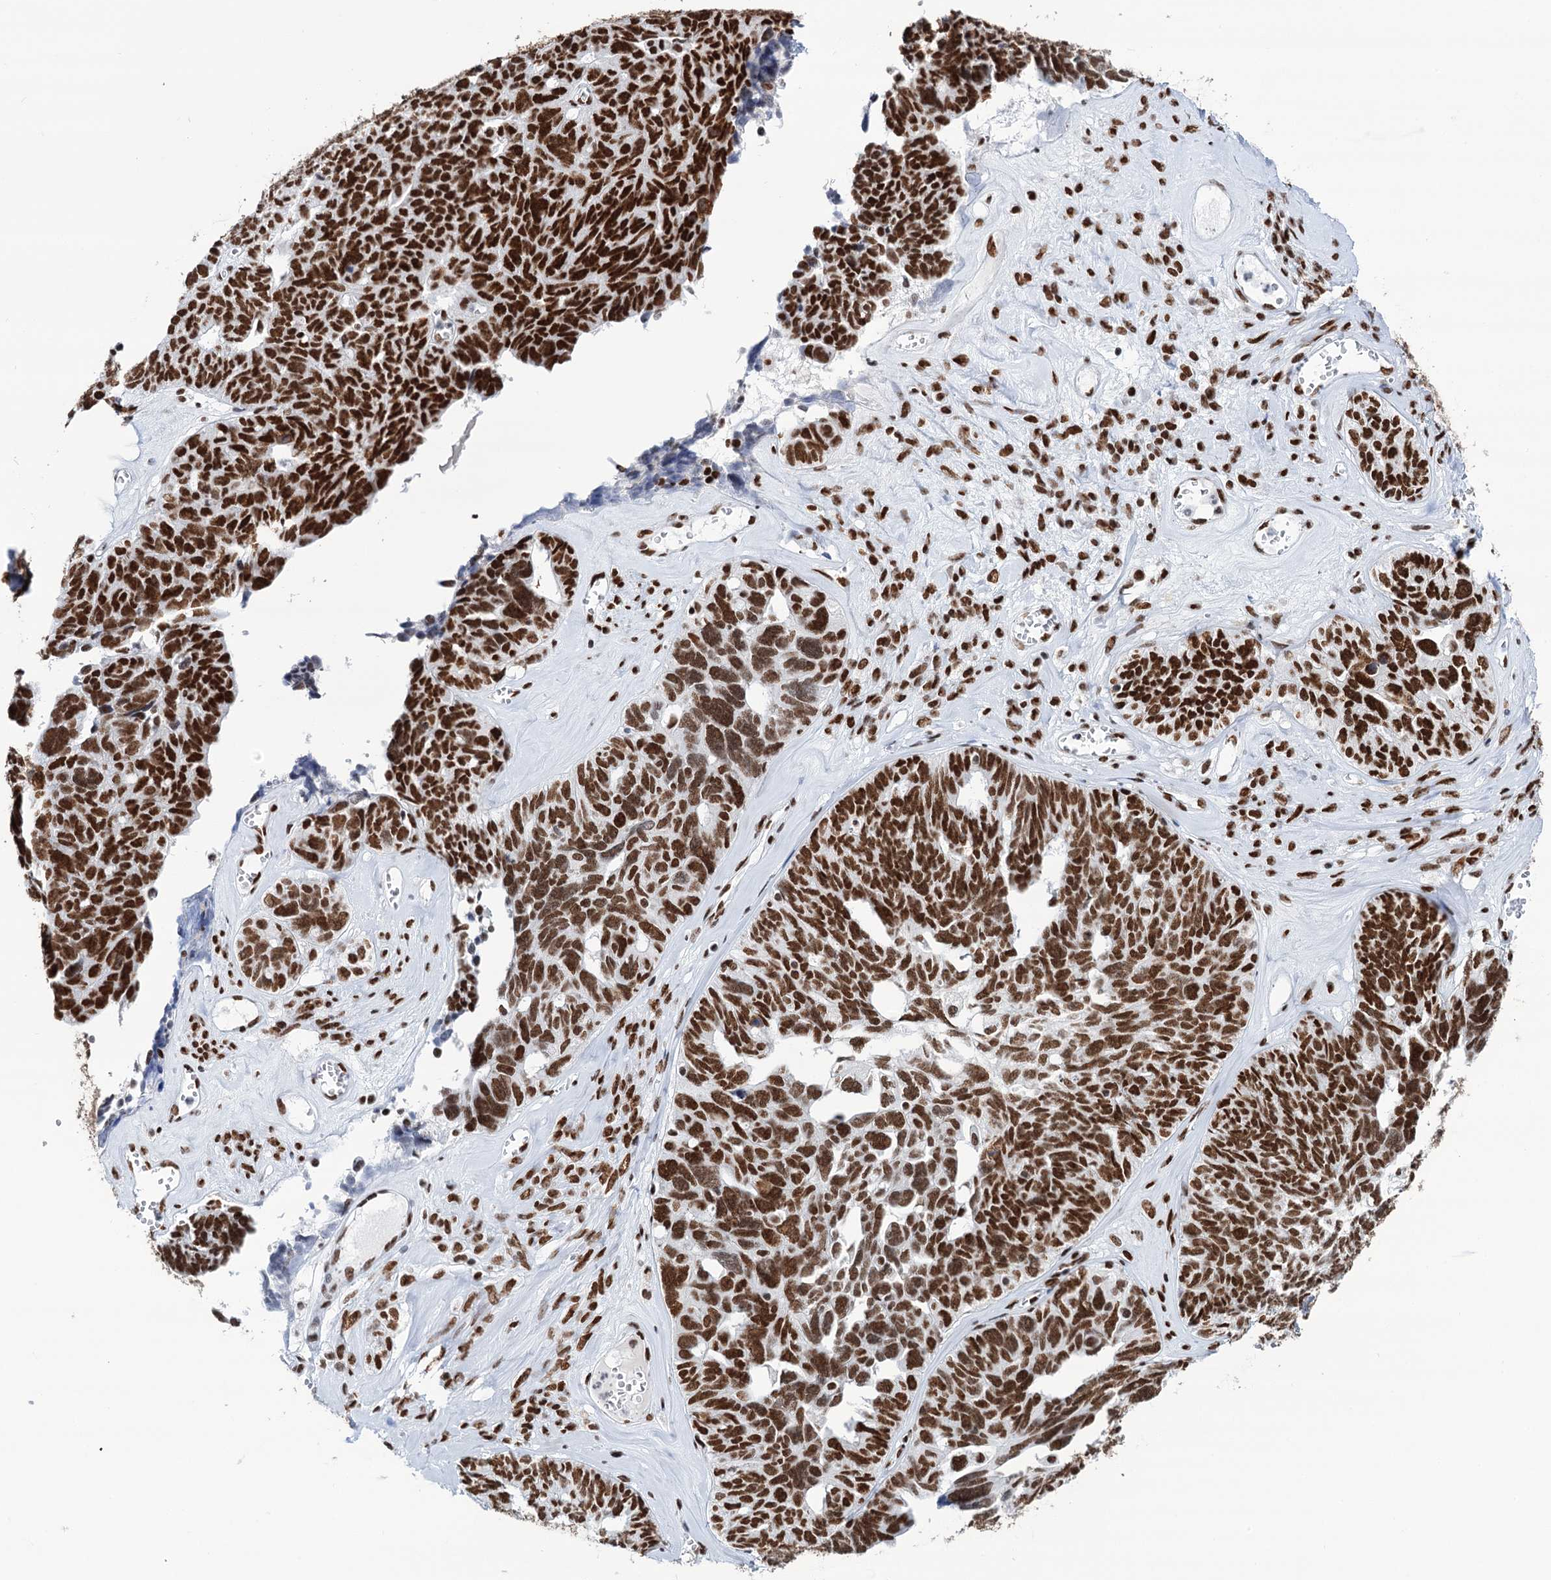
{"staining": {"intensity": "strong", "quantity": ">75%", "location": "nuclear"}, "tissue": "ovarian cancer", "cell_type": "Tumor cells", "image_type": "cancer", "snomed": [{"axis": "morphology", "description": "Cystadenocarcinoma, serous, NOS"}, {"axis": "topography", "description": "Ovary"}], "caption": "A high-resolution image shows IHC staining of ovarian serous cystadenocarcinoma, which shows strong nuclear expression in about >75% of tumor cells. The staining was performed using DAB, with brown indicating positive protein expression. Nuclei are stained blue with hematoxylin.", "gene": "MATR3", "patient": {"sex": "female", "age": 79}}